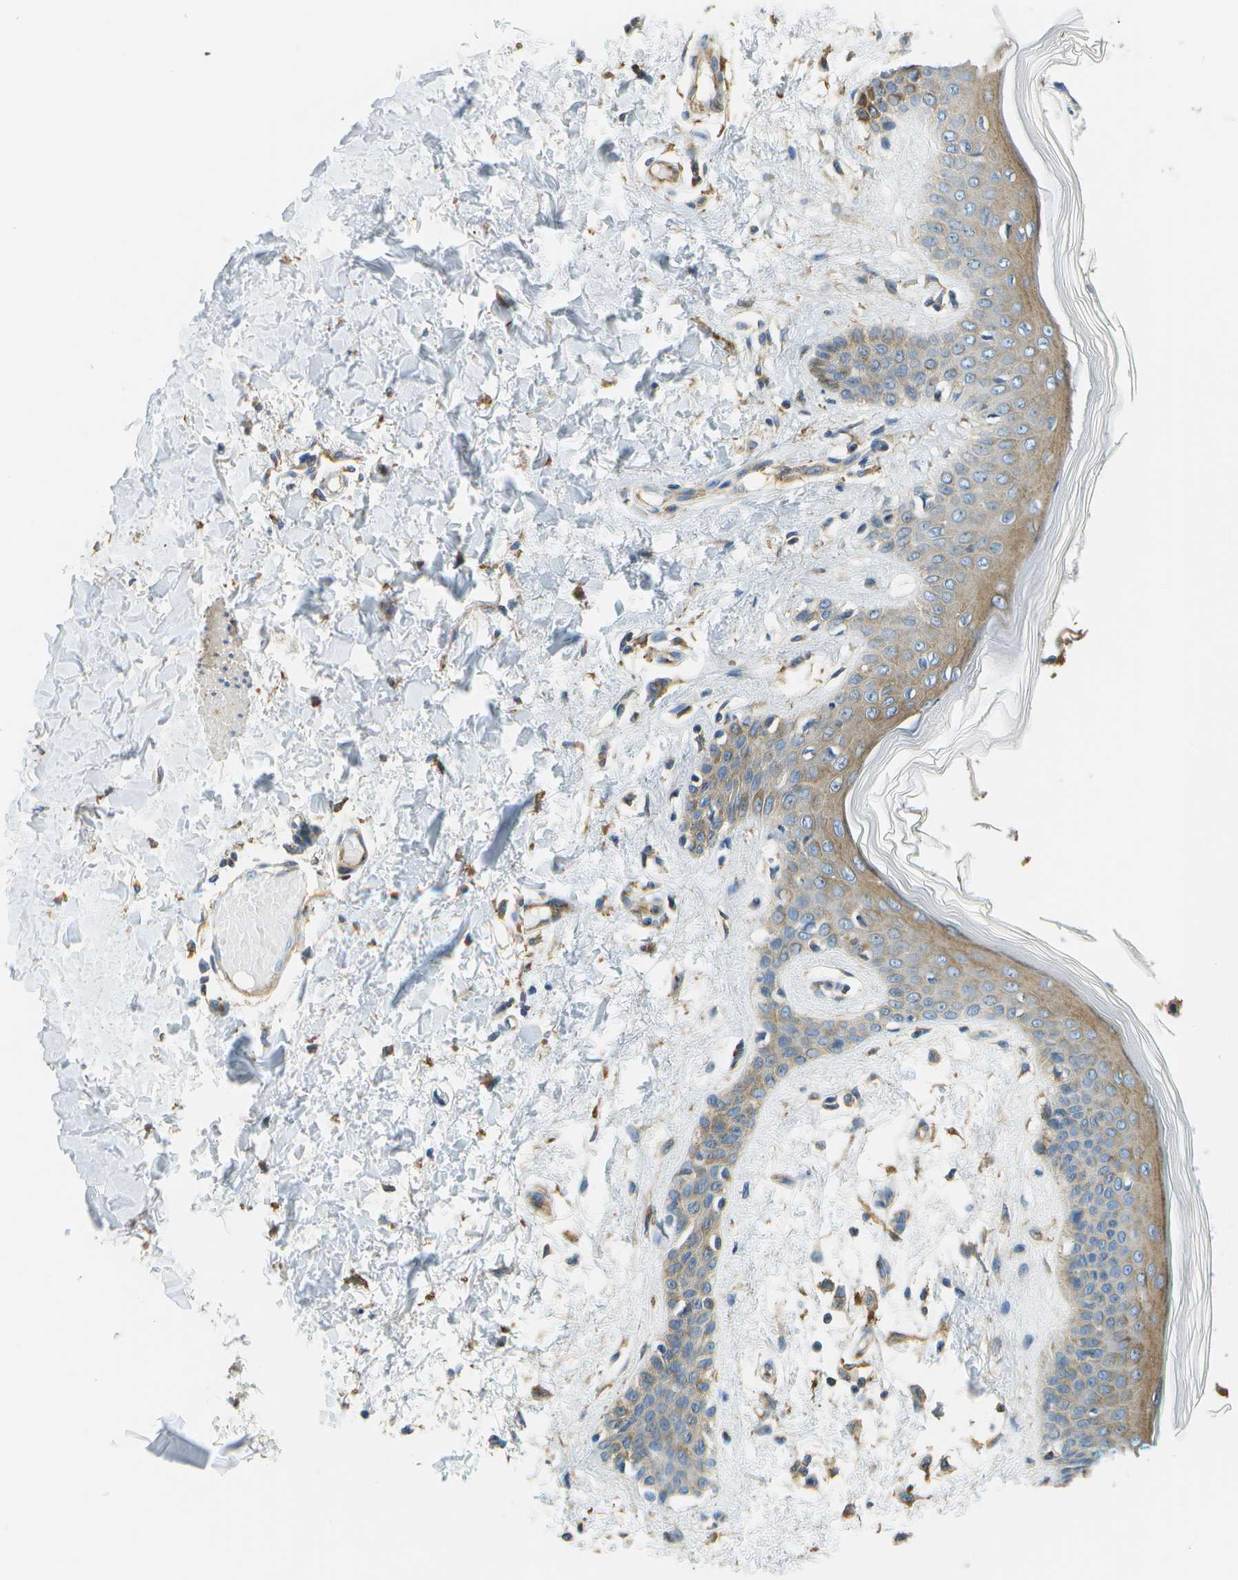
{"staining": {"intensity": "weak", "quantity": ">75%", "location": "cytoplasmic/membranous"}, "tissue": "skin", "cell_type": "Fibroblasts", "image_type": "normal", "snomed": [{"axis": "morphology", "description": "Normal tissue, NOS"}, {"axis": "topography", "description": "Skin"}], "caption": "Benign skin displays weak cytoplasmic/membranous staining in approximately >75% of fibroblasts, visualized by immunohistochemistry. Nuclei are stained in blue.", "gene": "CLTC", "patient": {"sex": "male", "age": 53}}